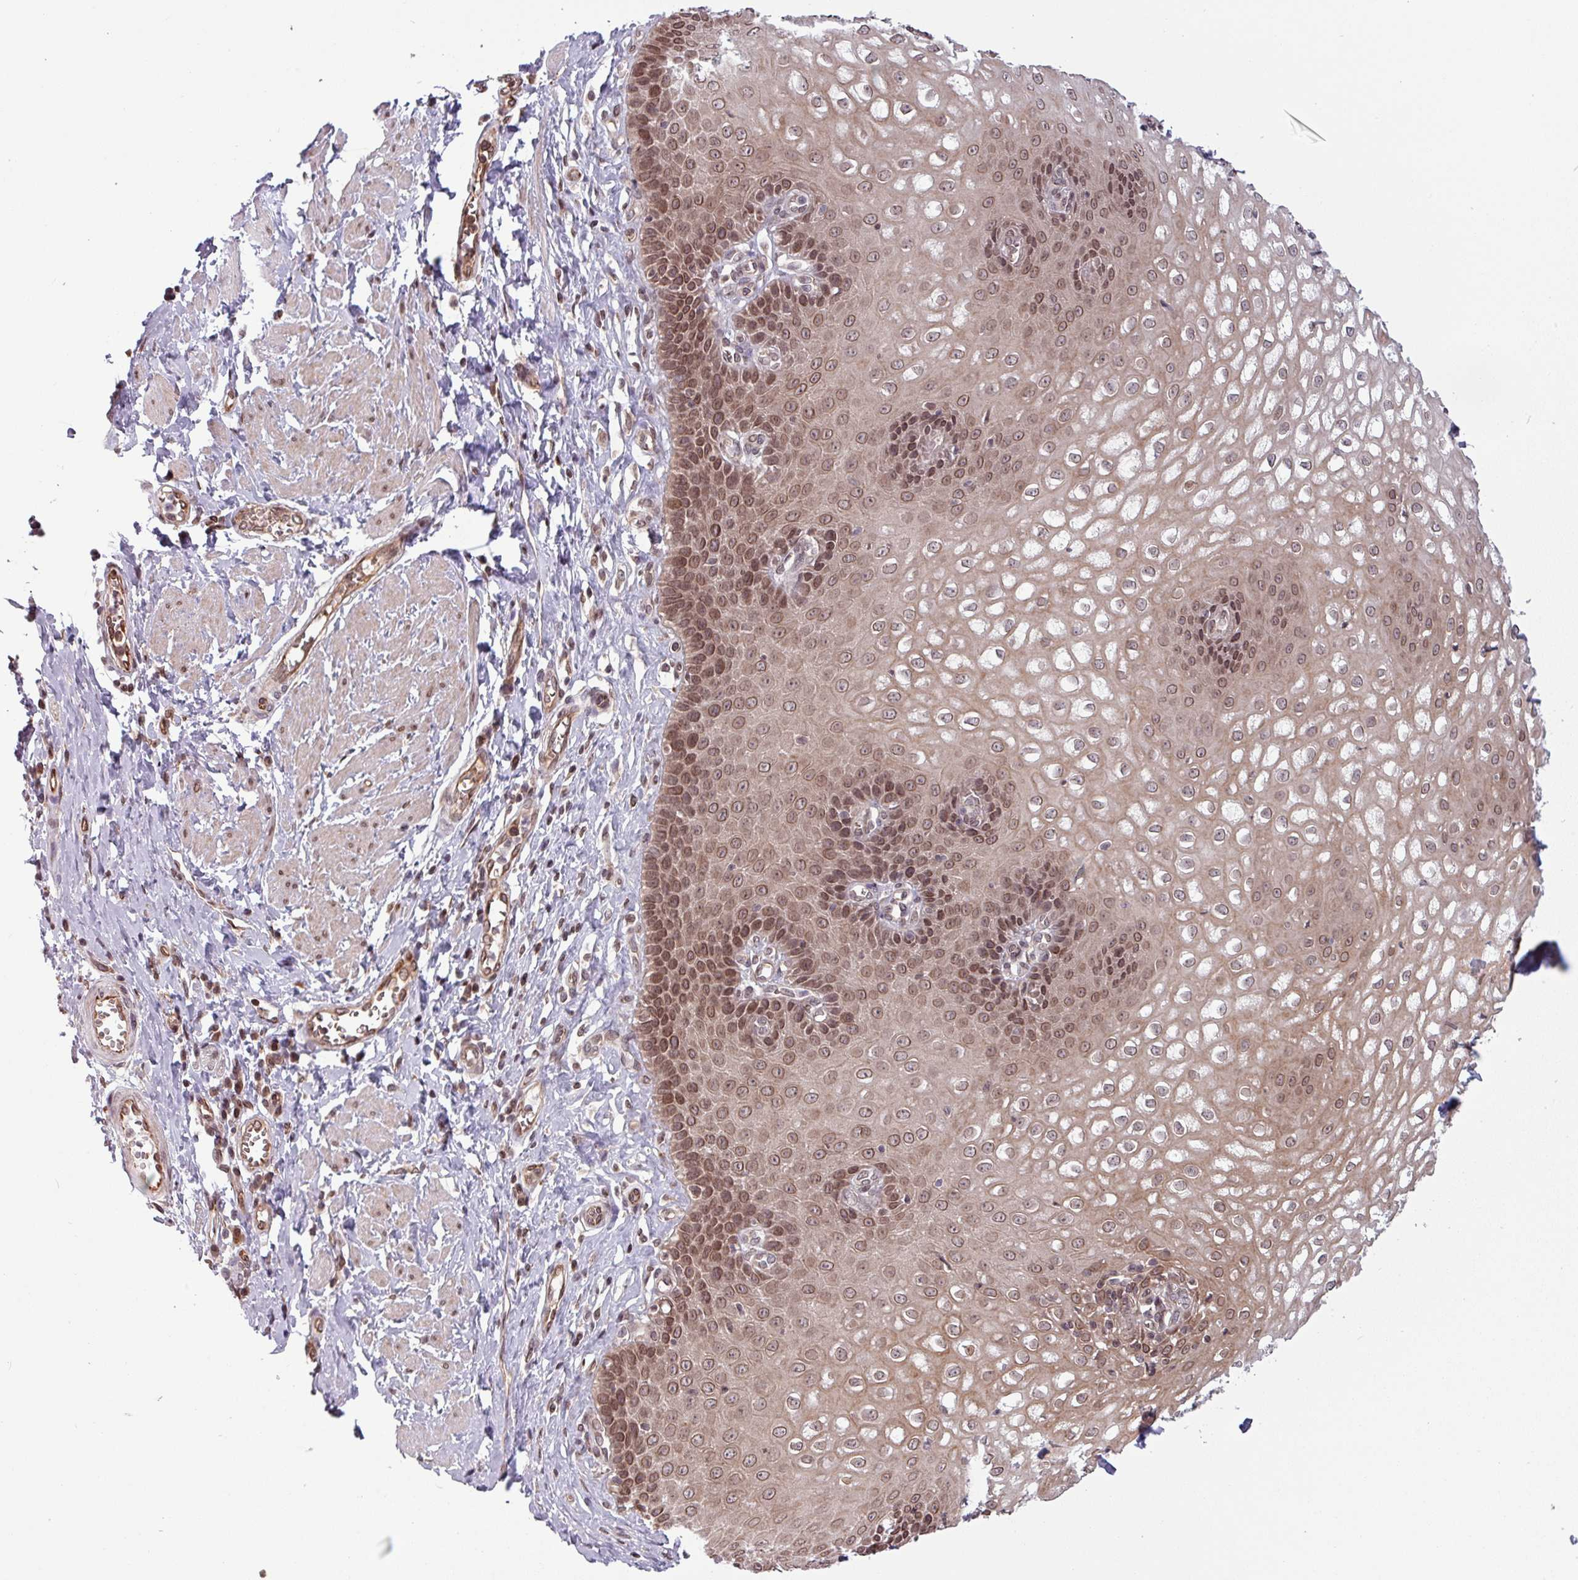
{"staining": {"intensity": "moderate", "quantity": ">75%", "location": "cytoplasmic/membranous,nuclear"}, "tissue": "esophagus", "cell_type": "Squamous epithelial cells", "image_type": "normal", "snomed": [{"axis": "morphology", "description": "Normal tissue, NOS"}, {"axis": "topography", "description": "Esophagus"}], "caption": "This histopathology image shows immunohistochemistry (IHC) staining of benign esophagus, with medium moderate cytoplasmic/membranous,nuclear expression in approximately >75% of squamous epithelial cells.", "gene": "RBM4B", "patient": {"sex": "male", "age": 67}}